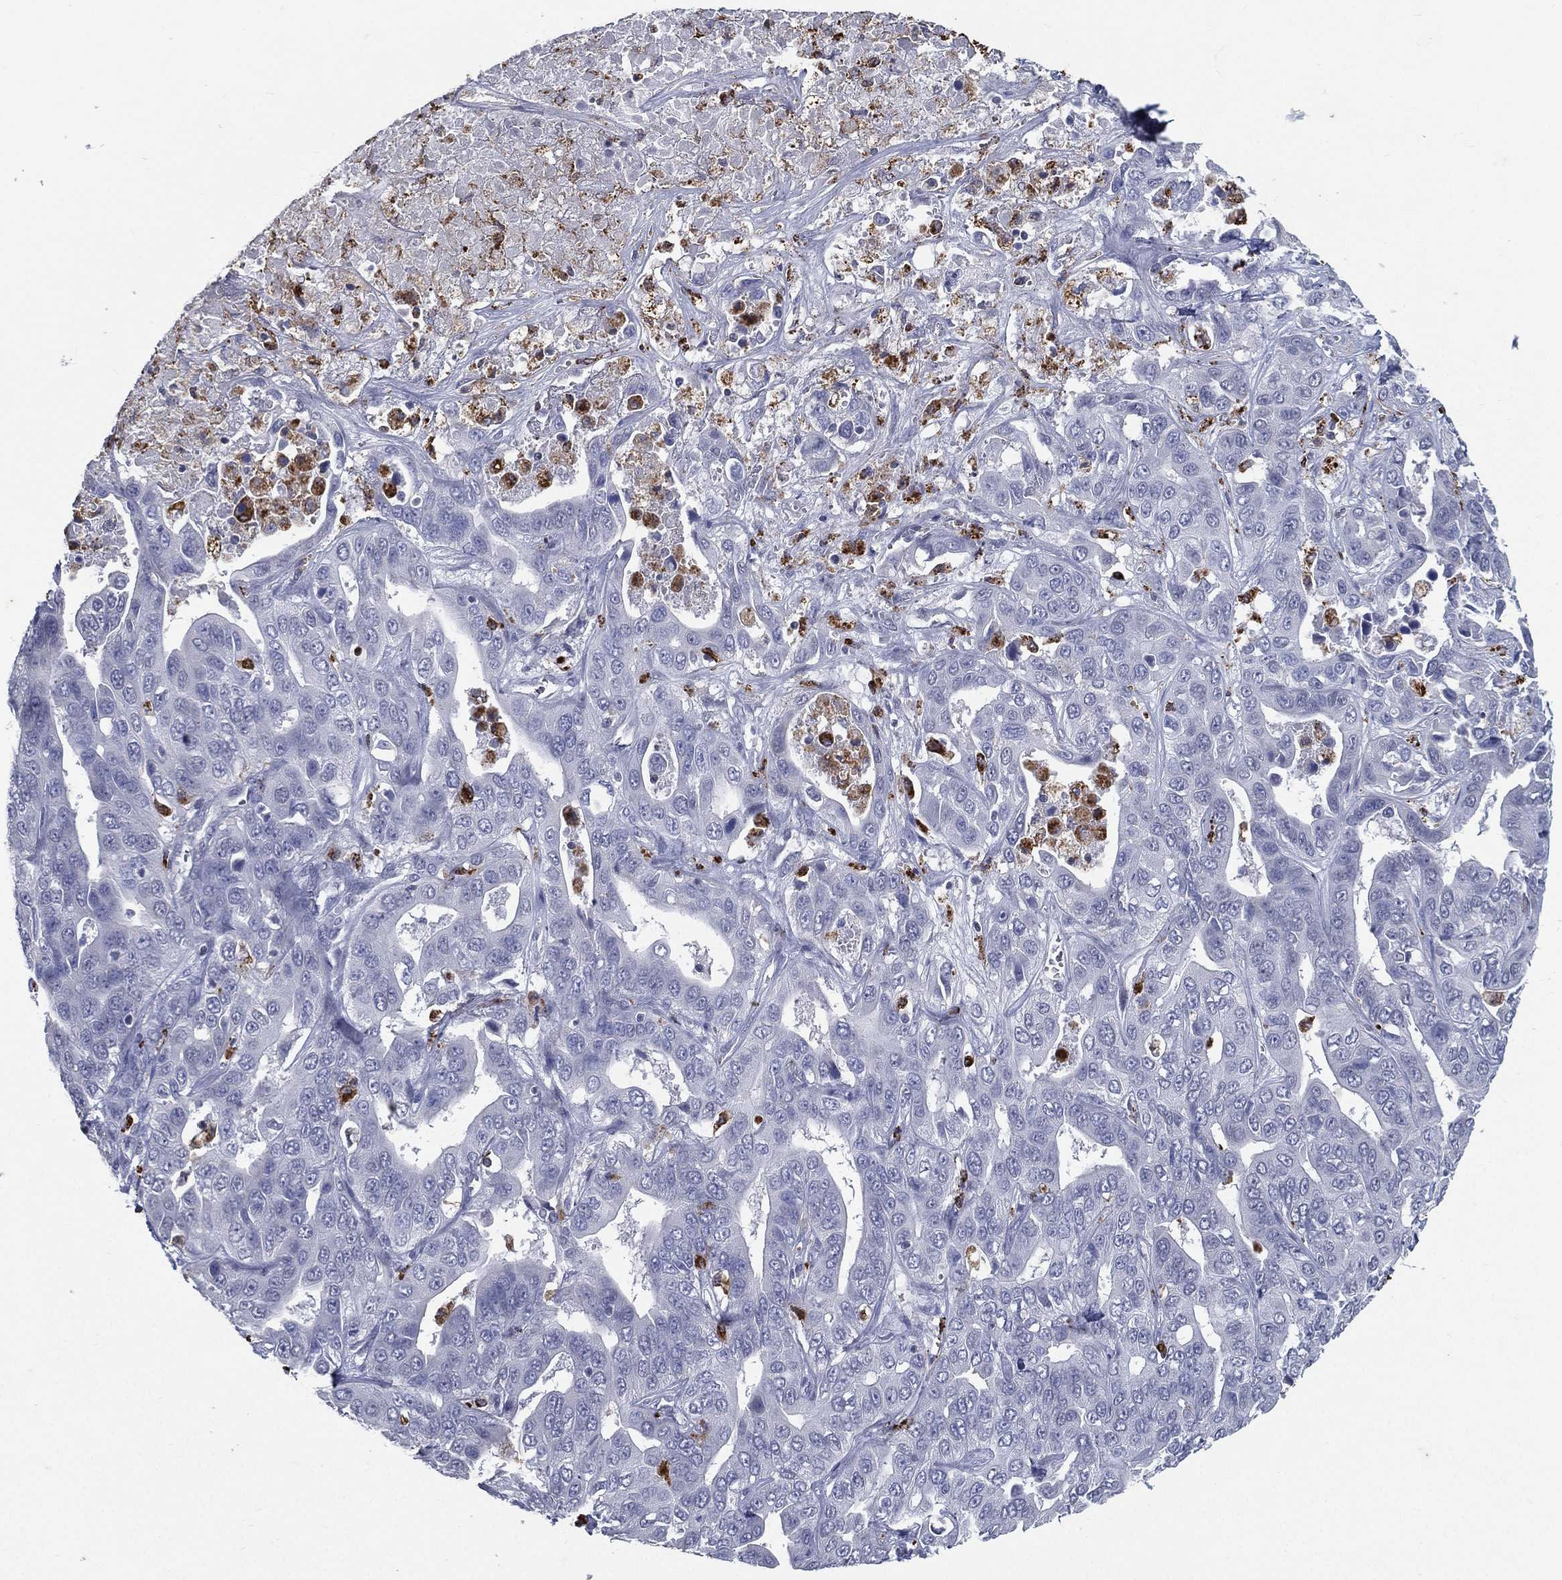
{"staining": {"intensity": "negative", "quantity": "none", "location": "none"}, "tissue": "liver cancer", "cell_type": "Tumor cells", "image_type": "cancer", "snomed": [{"axis": "morphology", "description": "Cholangiocarcinoma"}, {"axis": "topography", "description": "Liver"}], "caption": "High power microscopy photomicrograph of an immunohistochemistry (IHC) histopathology image of liver cancer (cholangiocarcinoma), revealing no significant staining in tumor cells.", "gene": "EVI2B", "patient": {"sex": "female", "age": 52}}